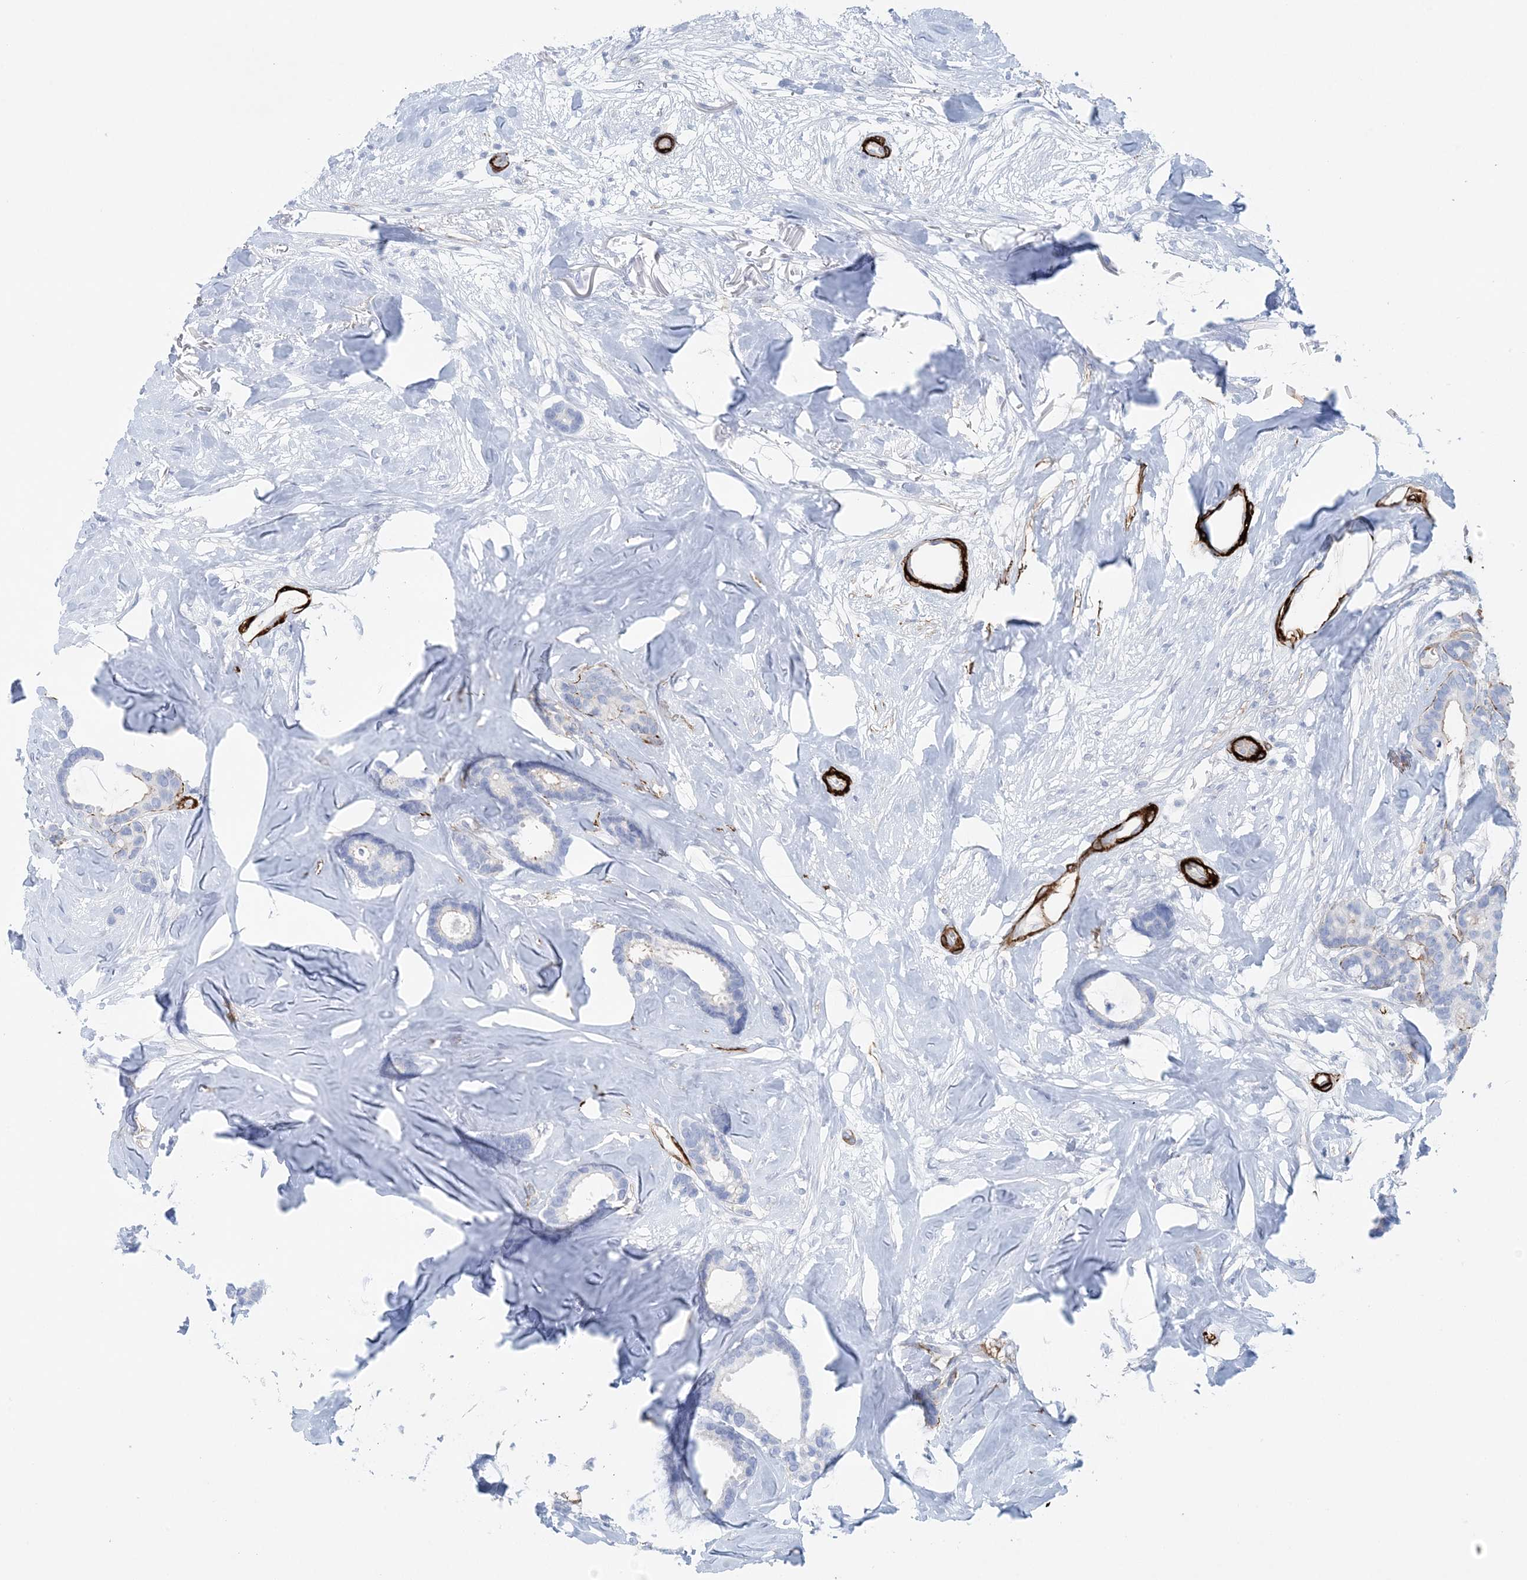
{"staining": {"intensity": "negative", "quantity": "none", "location": "none"}, "tissue": "breast cancer", "cell_type": "Tumor cells", "image_type": "cancer", "snomed": [{"axis": "morphology", "description": "Duct carcinoma"}, {"axis": "topography", "description": "Breast"}], "caption": "This is an immunohistochemistry histopathology image of breast cancer (intraductal carcinoma). There is no expression in tumor cells.", "gene": "SHANK1", "patient": {"sex": "female", "age": 87}}